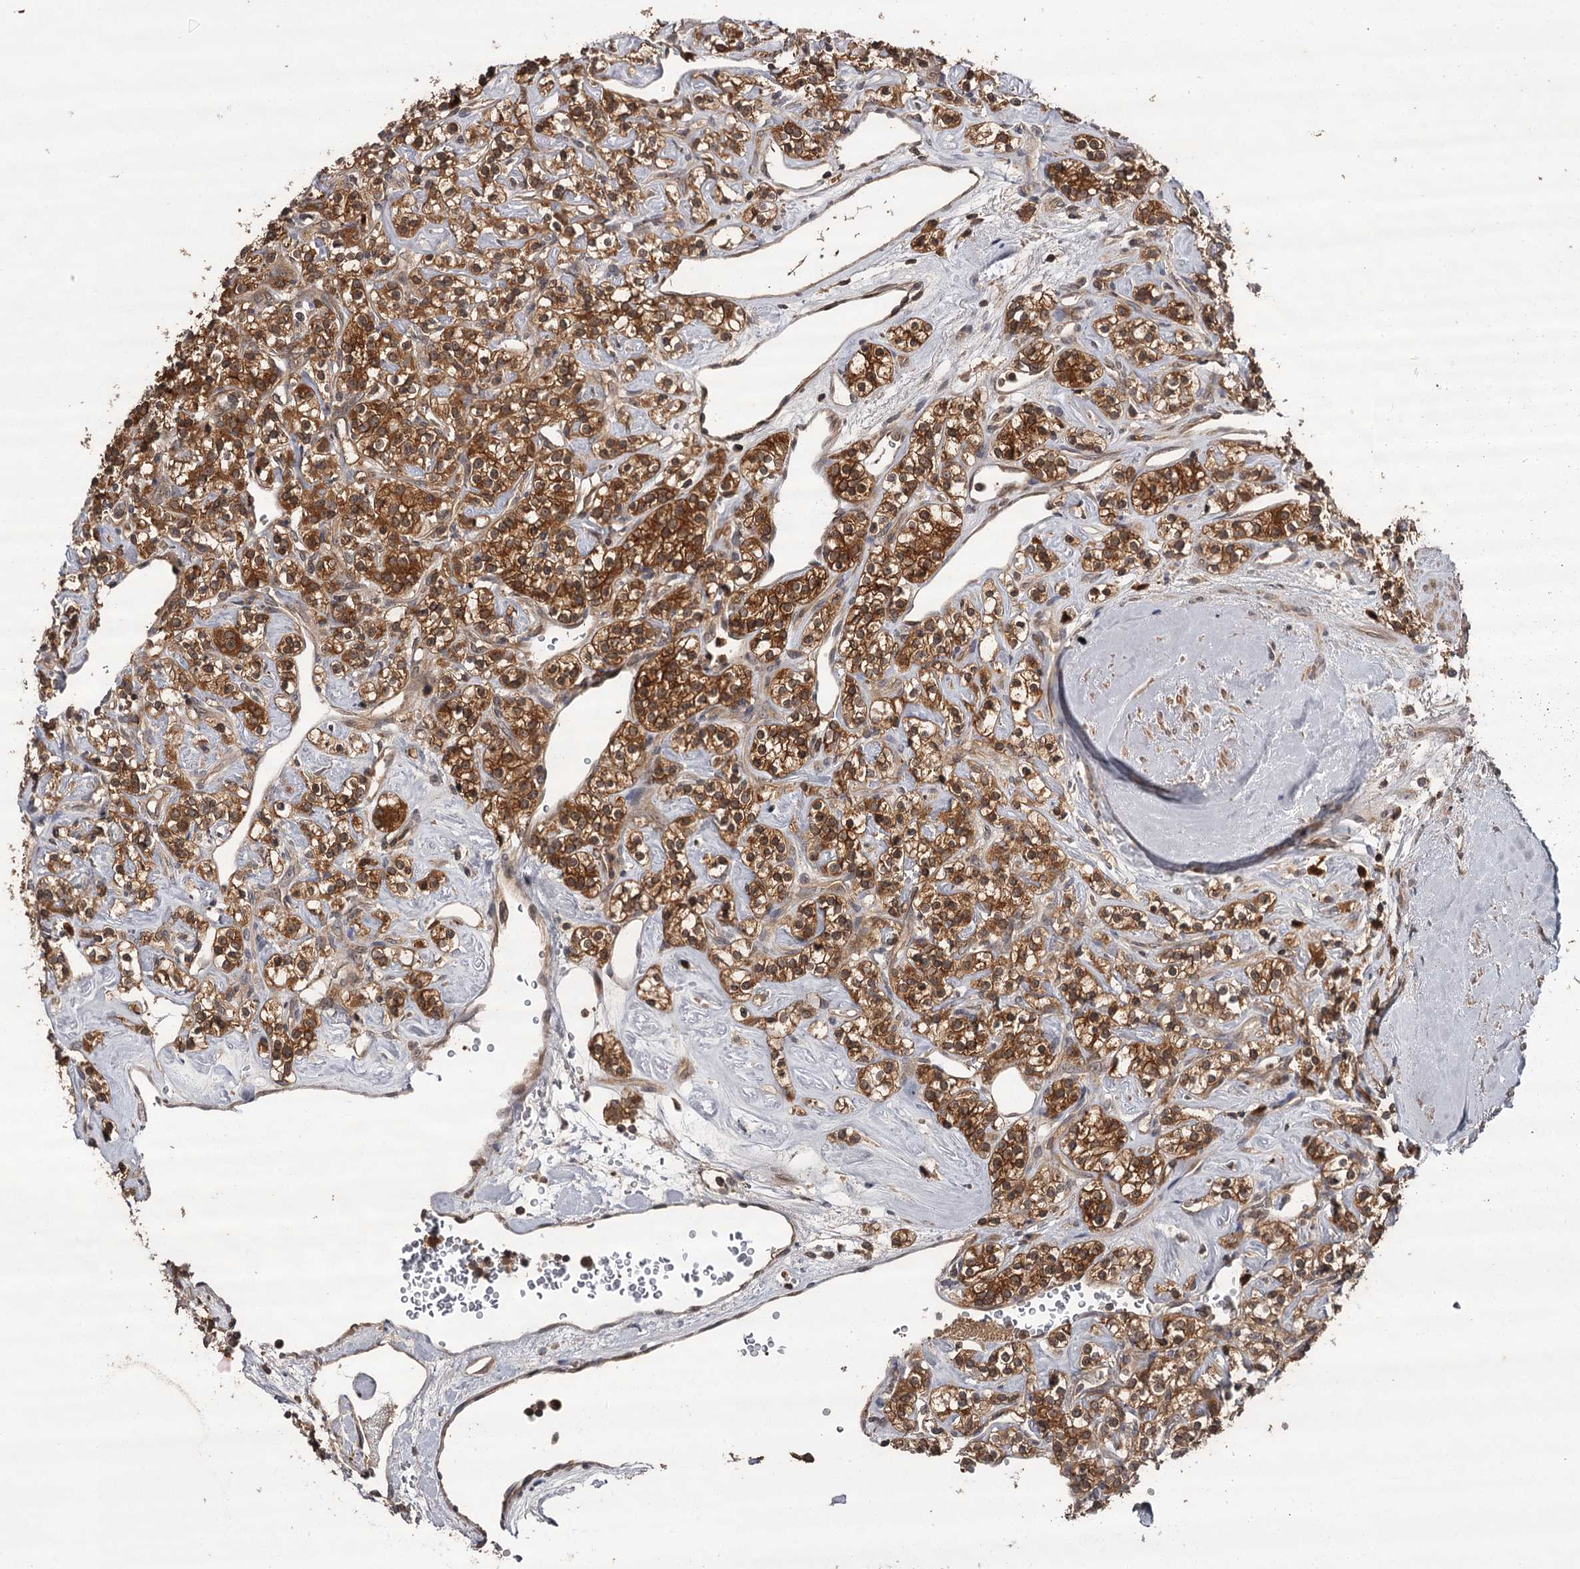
{"staining": {"intensity": "strong", "quantity": ">75%", "location": "cytoplasmic/membranous"}, "tissue": "renal cancer", "cell_type": "Tumor cells", "image_type": "cancer", "snomed": [{"axis": "morphology", "description": "Adenocarcinoma, NOS"}, {"axis": "topography", "description": "Kidney"}], "caption": "Human renal adenocarcinoma stained for a protein (brown) exhibits strong cytoplasmic/membranous positive positivity in approximately >75% of tumor cells.", "gene": "TTC12", "patient": {"sex": "male", "age": 77}}